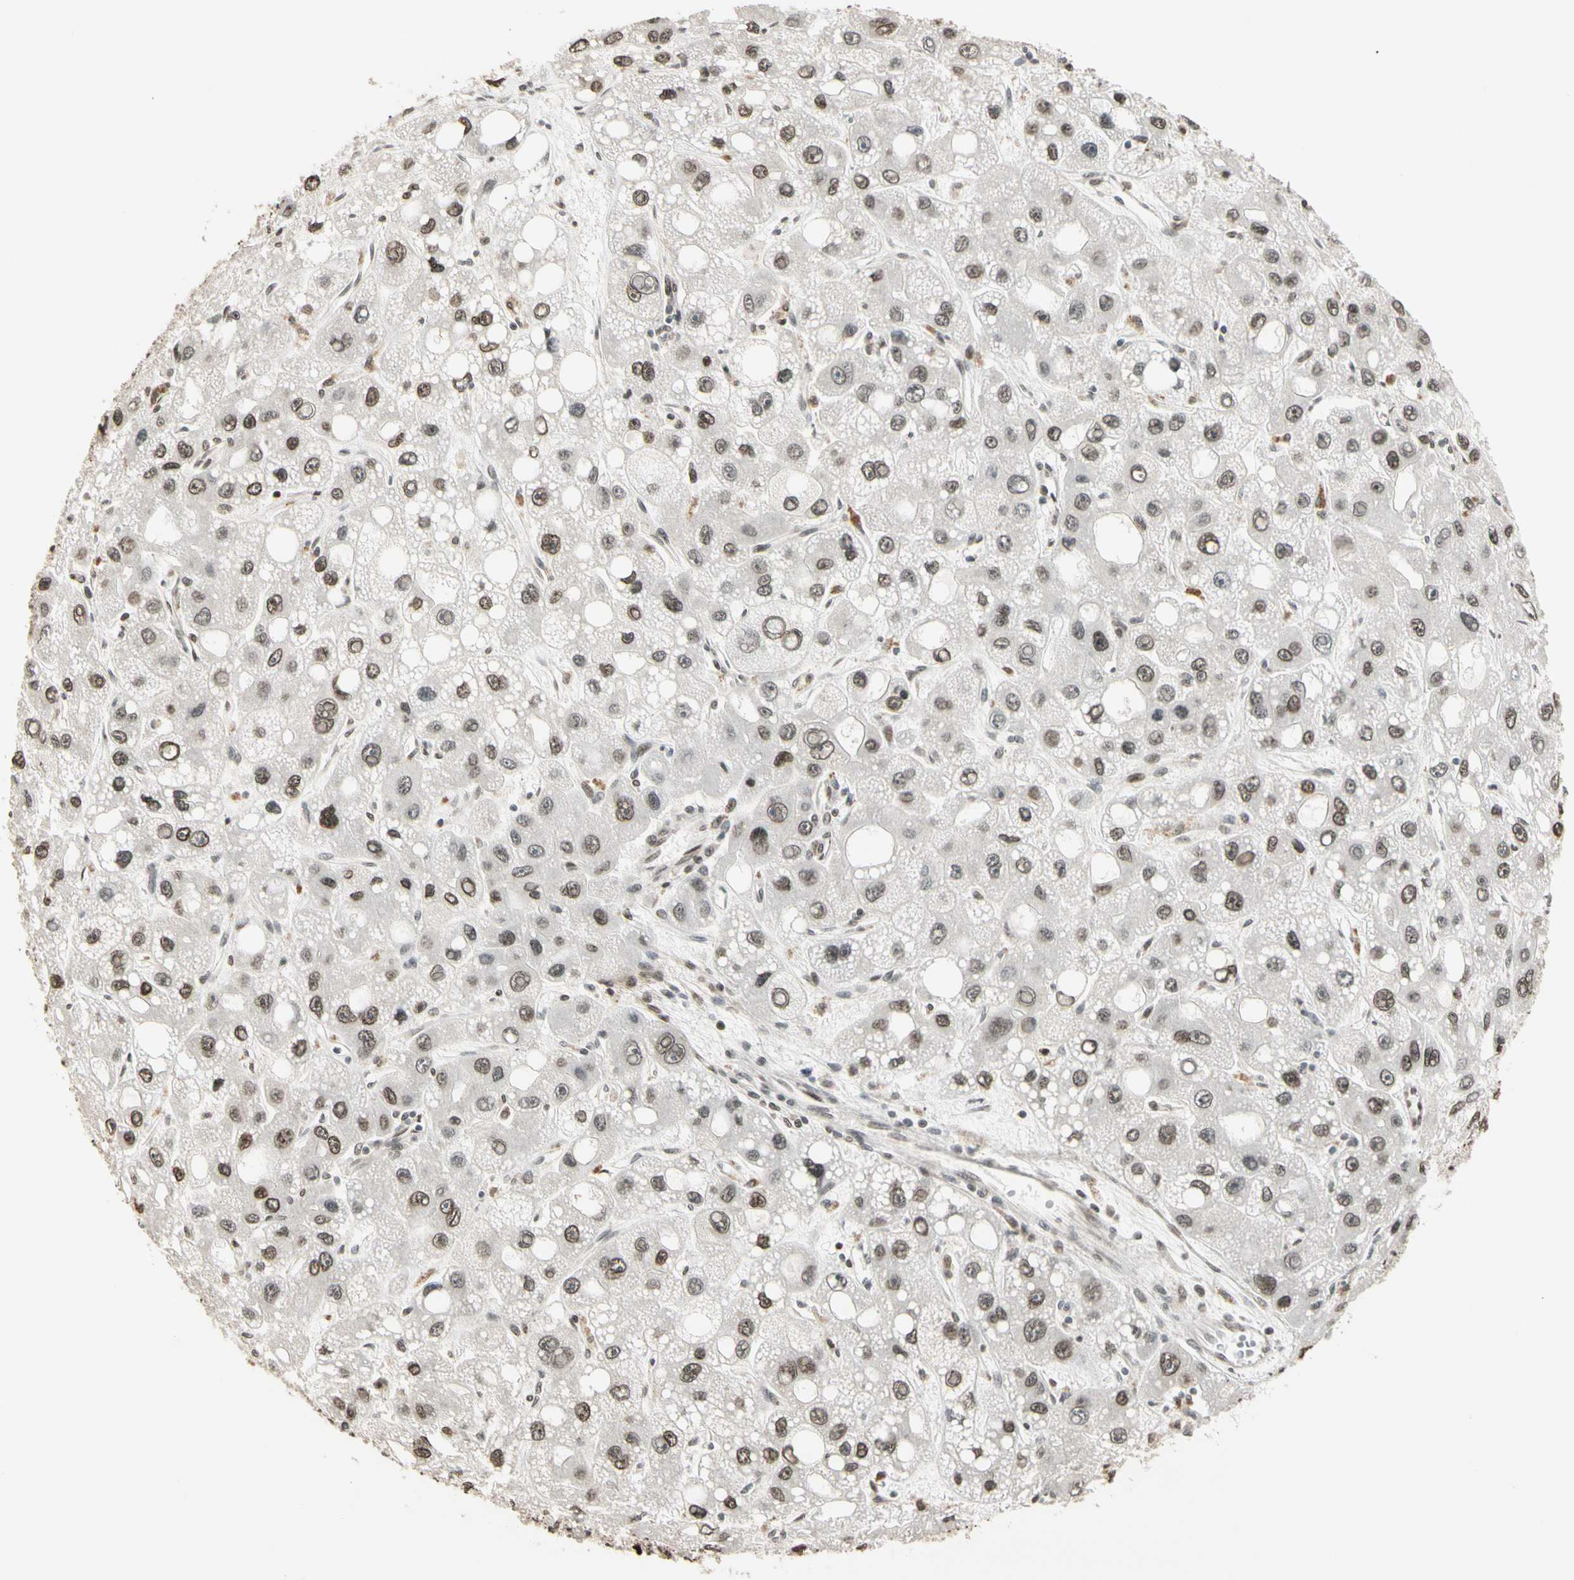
{"staining": {"intensity": "weak", "quantity": ">75%", "location": "nuclear"}, "tissue": "liver cancer", "cell_type": "Tumor cells", "image_type": "cancer", "snomed": [{"axis": "morphology", "description": "Carcinoma, Hepatocellular, NOS"}, {"axis": "topography", "description": "Liver"}], "caption": "A photomicrograph of human hepatocellular carcinoma (liver) stained for a protein reveals weak nuclear brown staining in tumor cells.", "gene": "TSHZ3", "patient": {"sex": "male", "age": 55}}